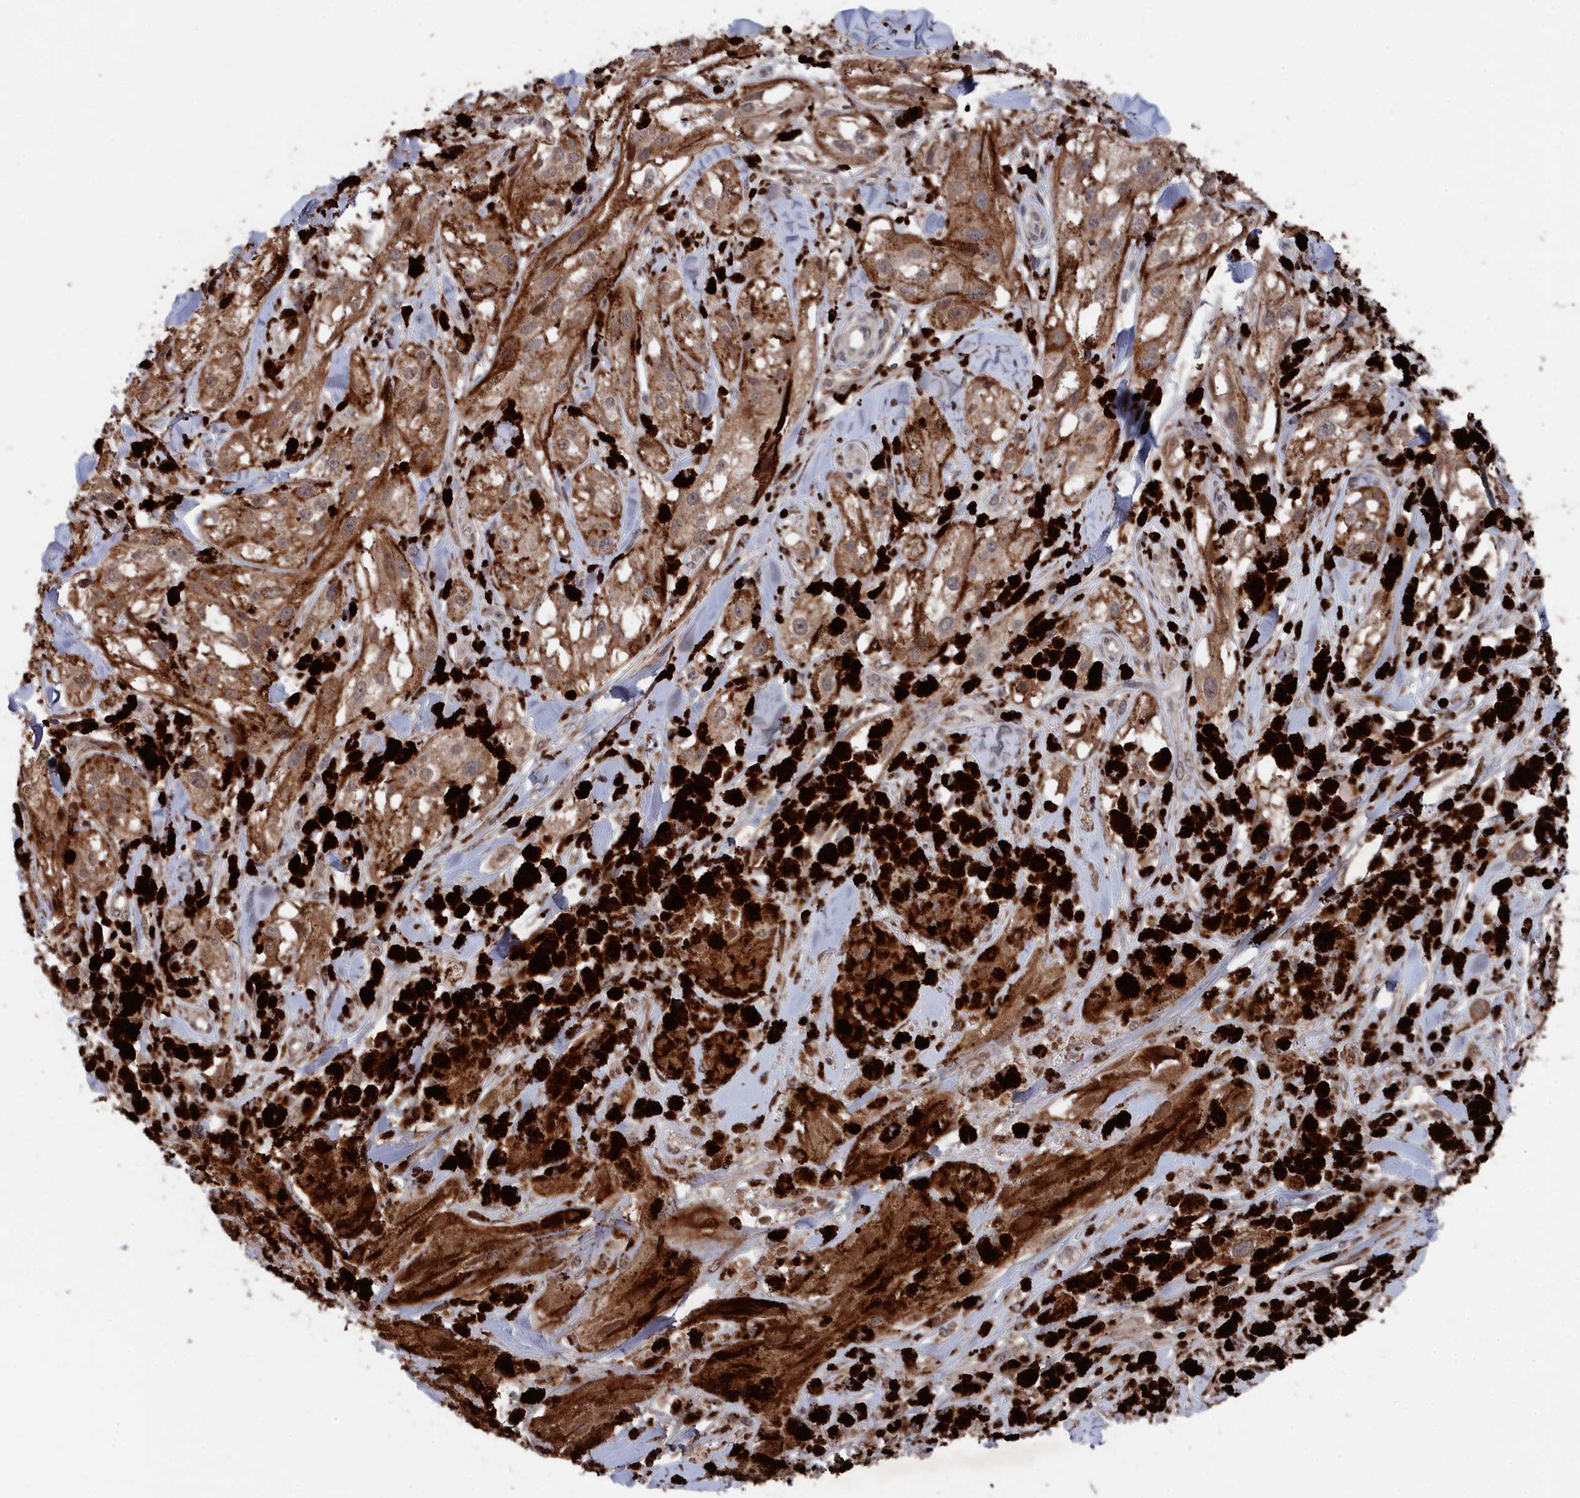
{"staining": {"intensity": "moderate", "quantity": ">75%", "location": "cytoplasmic/membranous"}, "tissue": "melanoma", "cell_type": "Tumor cells", "image_type": "cancer", "snomed": [{"axis": "morphology", "description": "Malignant melanoma, NOS"}, {"axis": "topography", "description": "Skin"}], "caption": "This is an image of IHC staining of melanoma, which shows moderate staining in the cytoplasmic/membranous of tumor cells.", "gene": "CEACAM21", "patient": {"sex": "male", "age": 88}}